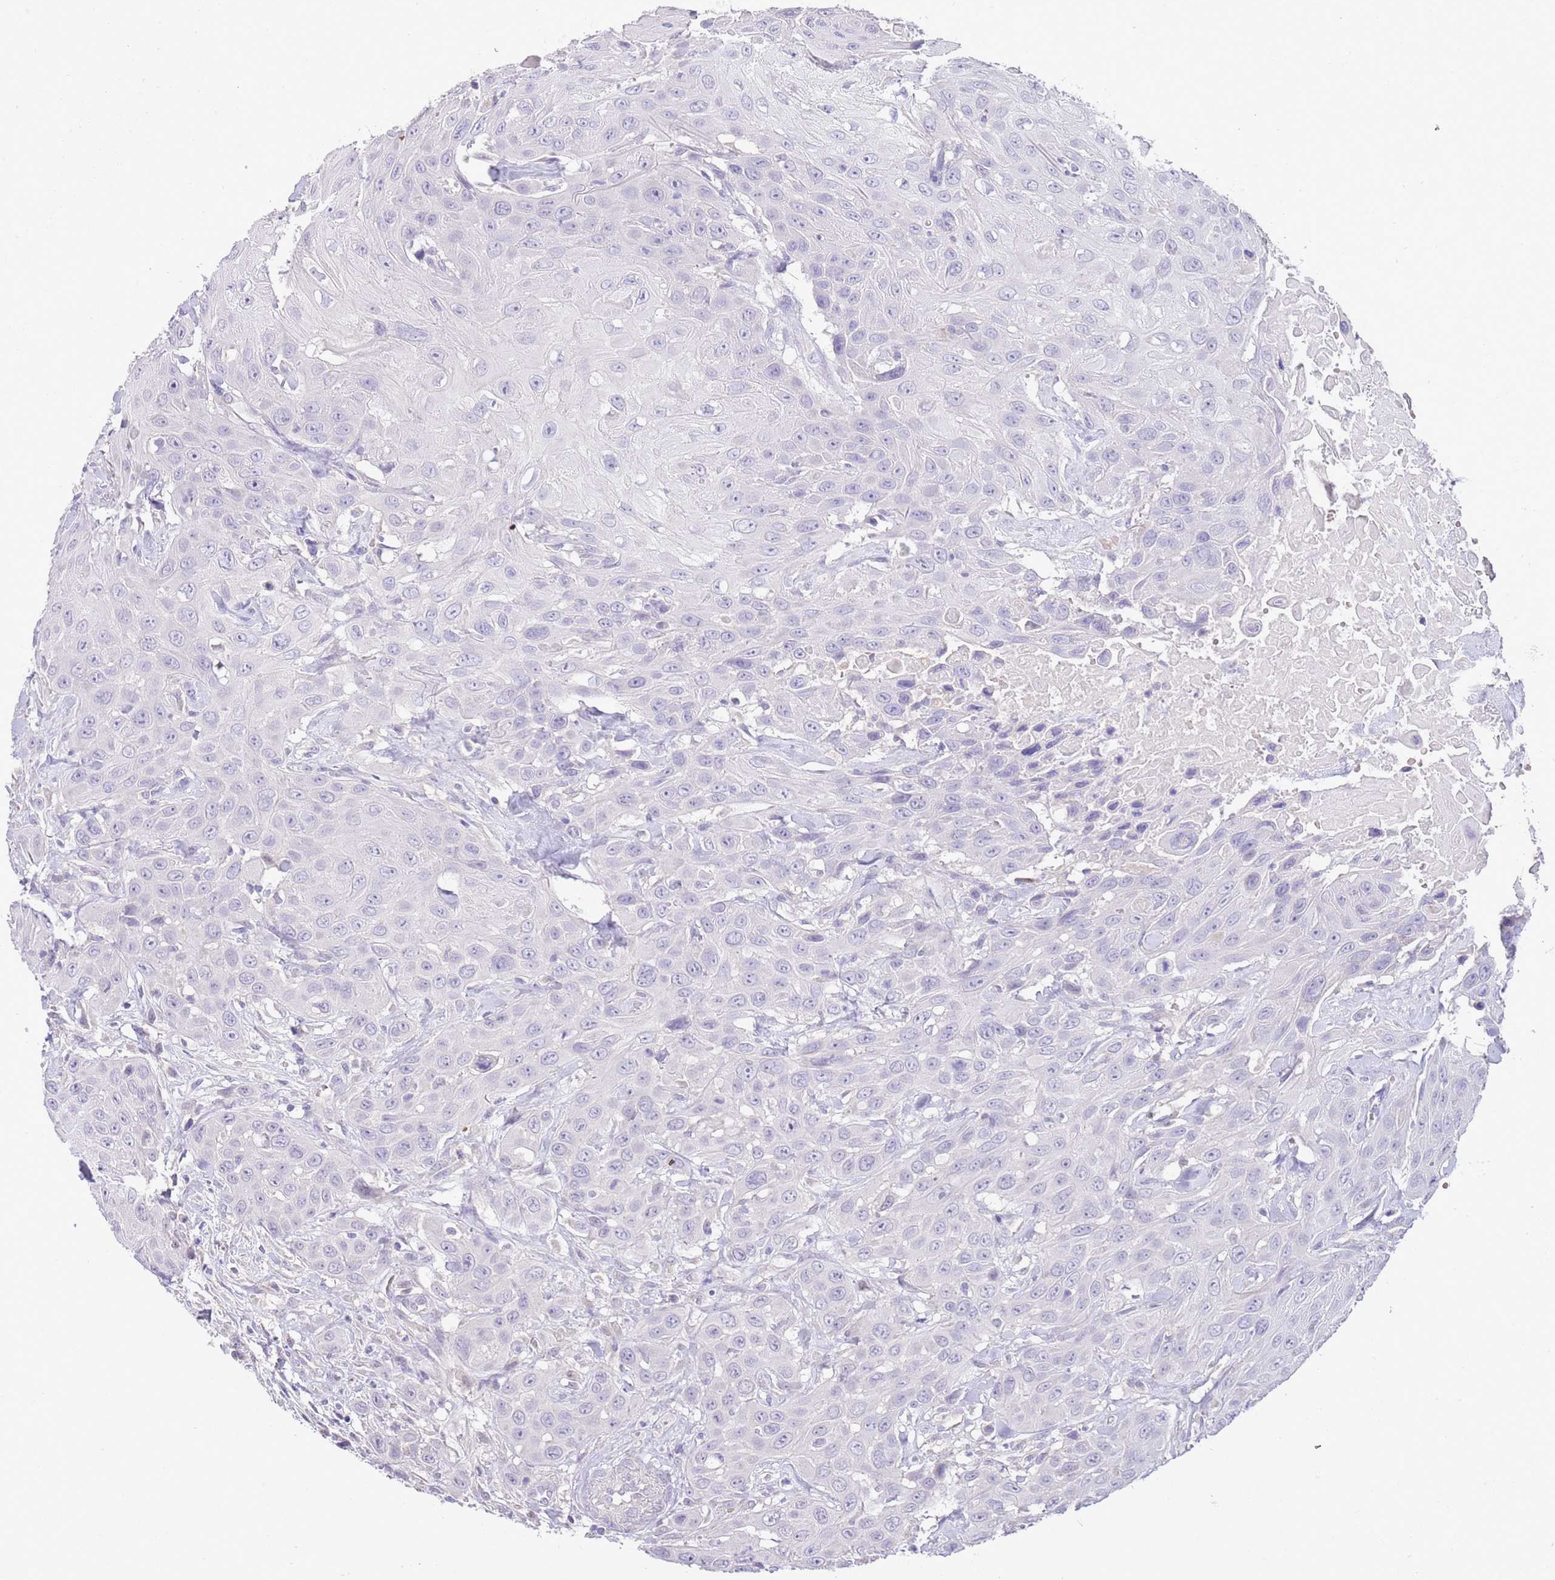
{"staining": {"intensity": "negative", "quantity": "none", "location": "none"}, "tissue": "head and neck cancer", "cell_type": "Tumor cells", "image_type": "cancer", "snomed": [{"axis": "morphology", "description": "Squamous cell carcinoma, NOS"}, {"axis": "topography", "description": "Head-Neck"}], "caption": "Immunohistochemistry (IHC) of human head and neck squamous cell carcinoma reveals no expression in tumor cells. (DAB (3,3'-diaminobenzidine) IHC, high magnification).", "gene": "SFTPA1", "patient": {"sex": "male", "age": 81}}